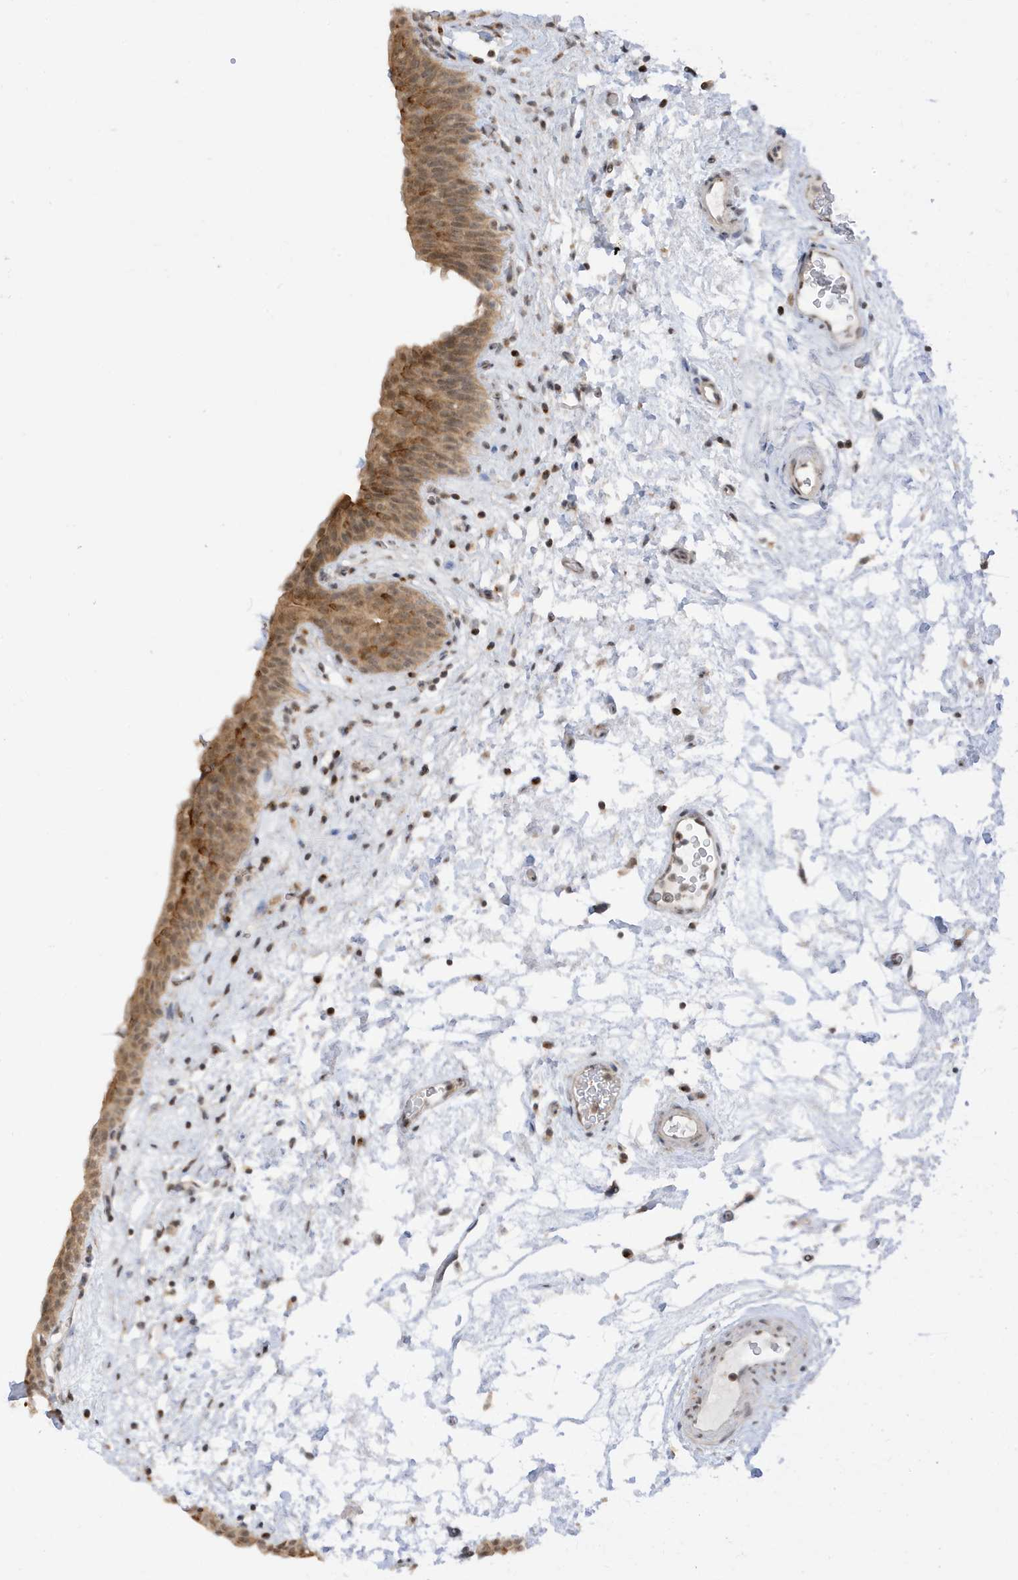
{"staining": {"intensity": "moderate", "quantity": ">75%", "location": "cytoplasmic/membranous,nuclear"}, "tissue": "urinary bladder", "cell_type": "Urothelial cells", "image_type": "normal", "snomed": [{"axis": "morphology", "description": "Normal tissue, NOS"}, {"axis": "topography", "description": "Urinary bladder"}], "caption": "This is a photomicrograph of immunohistochemistry staining of normal urinary bladder, which shows moderate expression in the cytoplasmic/membranous,nuclear of urothelial cells.", "gene": "TAB3", "patient": {"sex": "male", "age": 83}}